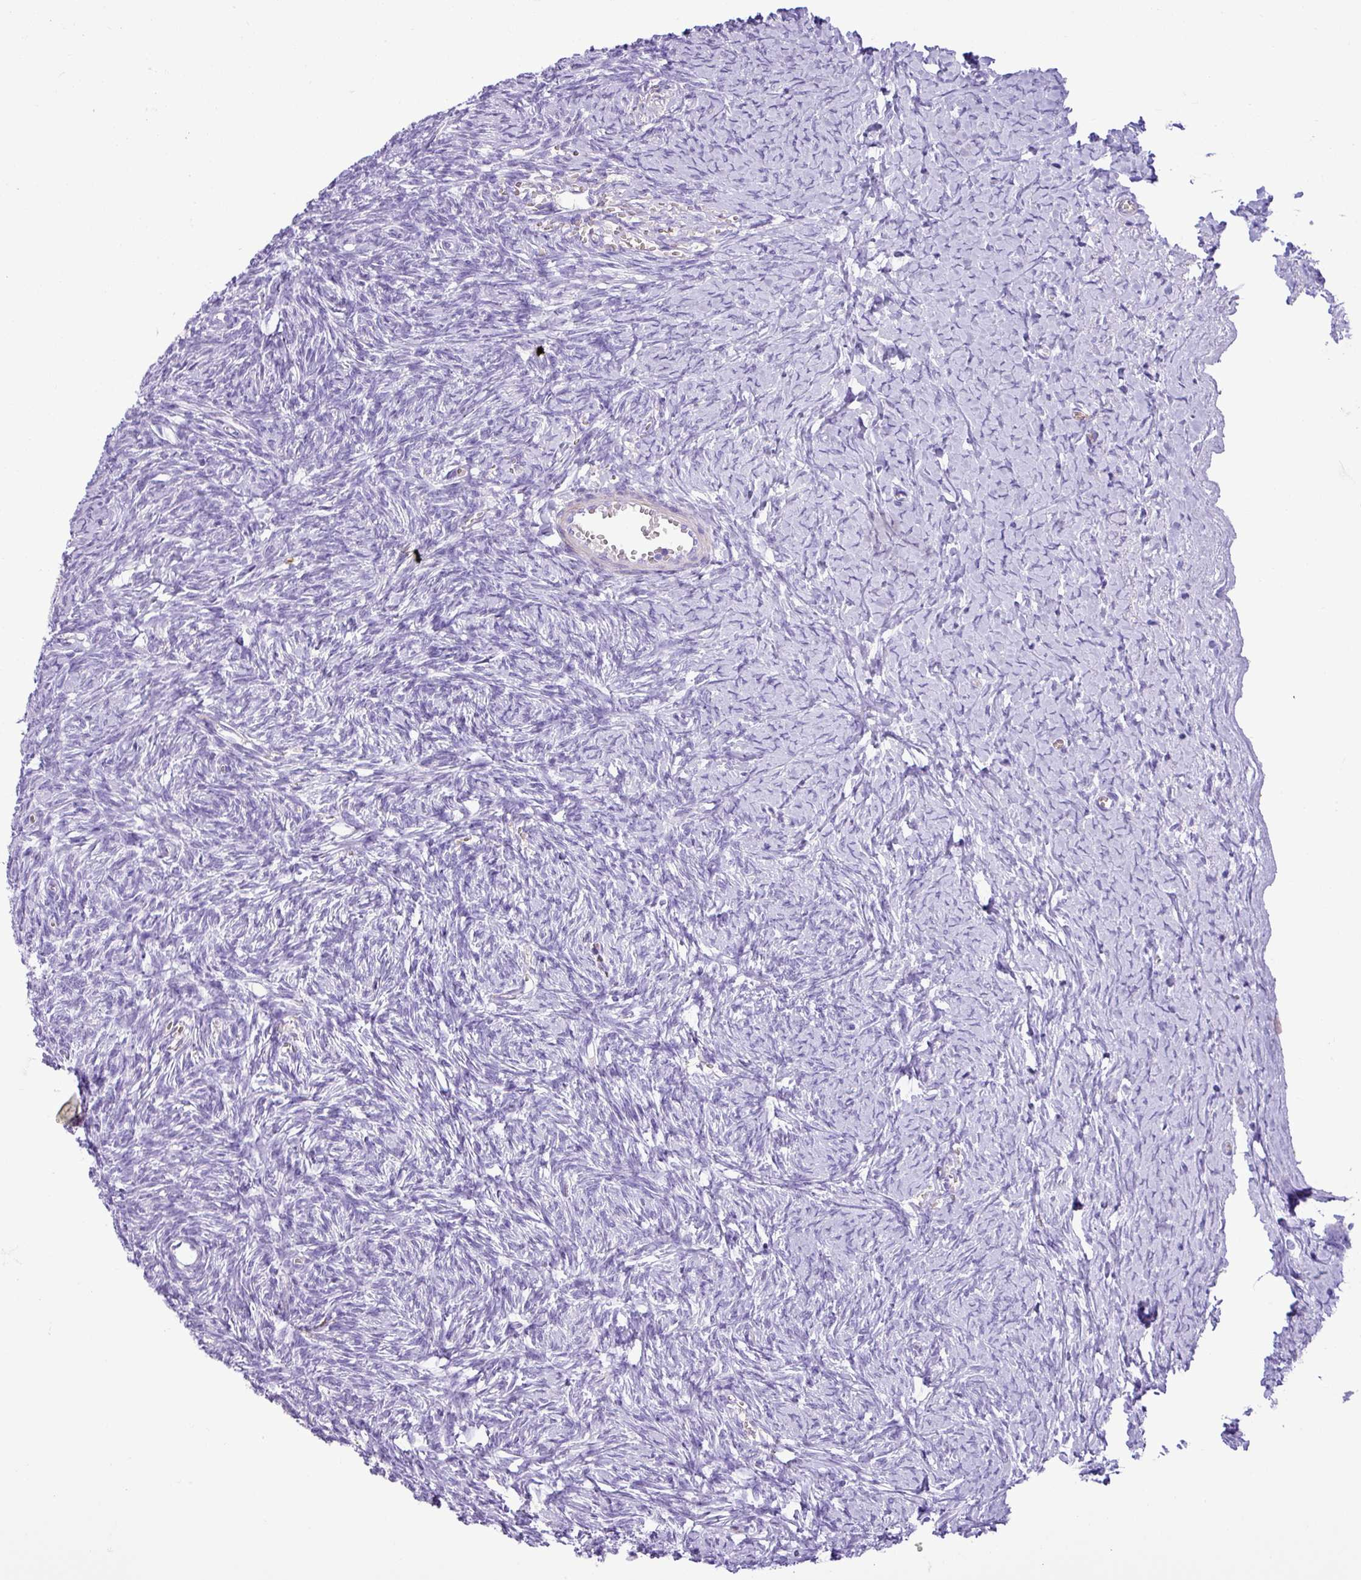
{"staining": {"intensity": "negative", "quantity": "none", "location": "none"}, "tissue": "ovary", "cell_type": "Ovarian stroma cells", "image_type": "normal", "snomed": [{"axis": "morphology", "description": "Normal tissue, NOS"}, {"axis": "topography", "description": "Ovary"}], "caption": "IHC of benign ovary displays no staining in ovarian stroma cells.", "gene": "ZSCAN5A", "patient": {"sex": "female", "age": 39}}